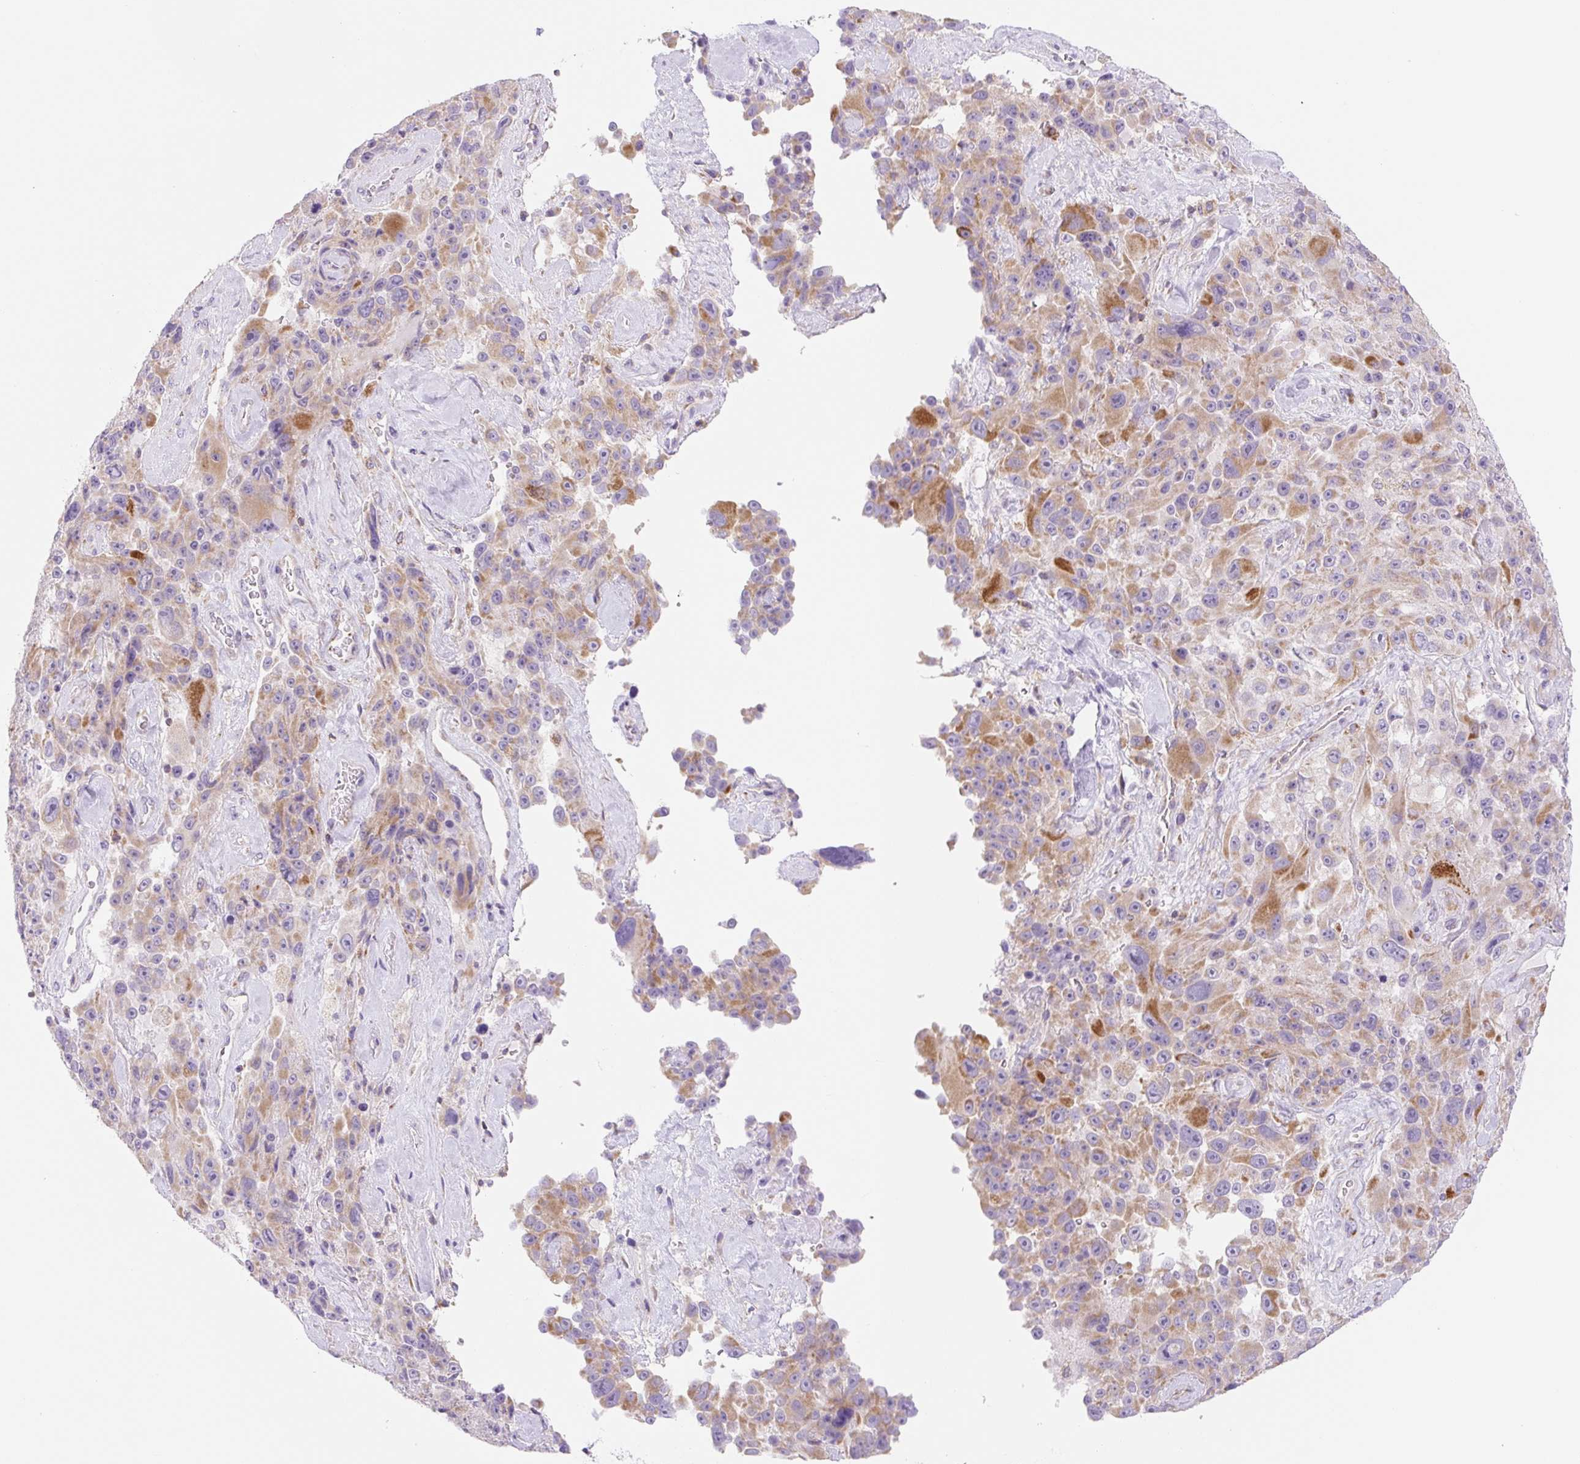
{"staining": {"intensity": "moderate", "quantity": "25%-75%", "location": "cytoplasmic/membranous"}, "tissue": "melanoma", "cell_type": "Tumor cells", "image_type": "cancer", "snomed": [{"axis": "morphology", "description": "Malignant melanoma, Metastatic site"}, {"axis": "topography", "description": "Lymph node"}], "caption": "Human malignant melanoma (metastatic site) stained for a protein (brown) shows moderate cytoplasmic/membranous positive expression in about 25%-75% of tumor cells.", "gene": "FOCAD", "patient": {"sex": "male", "age": 62}}